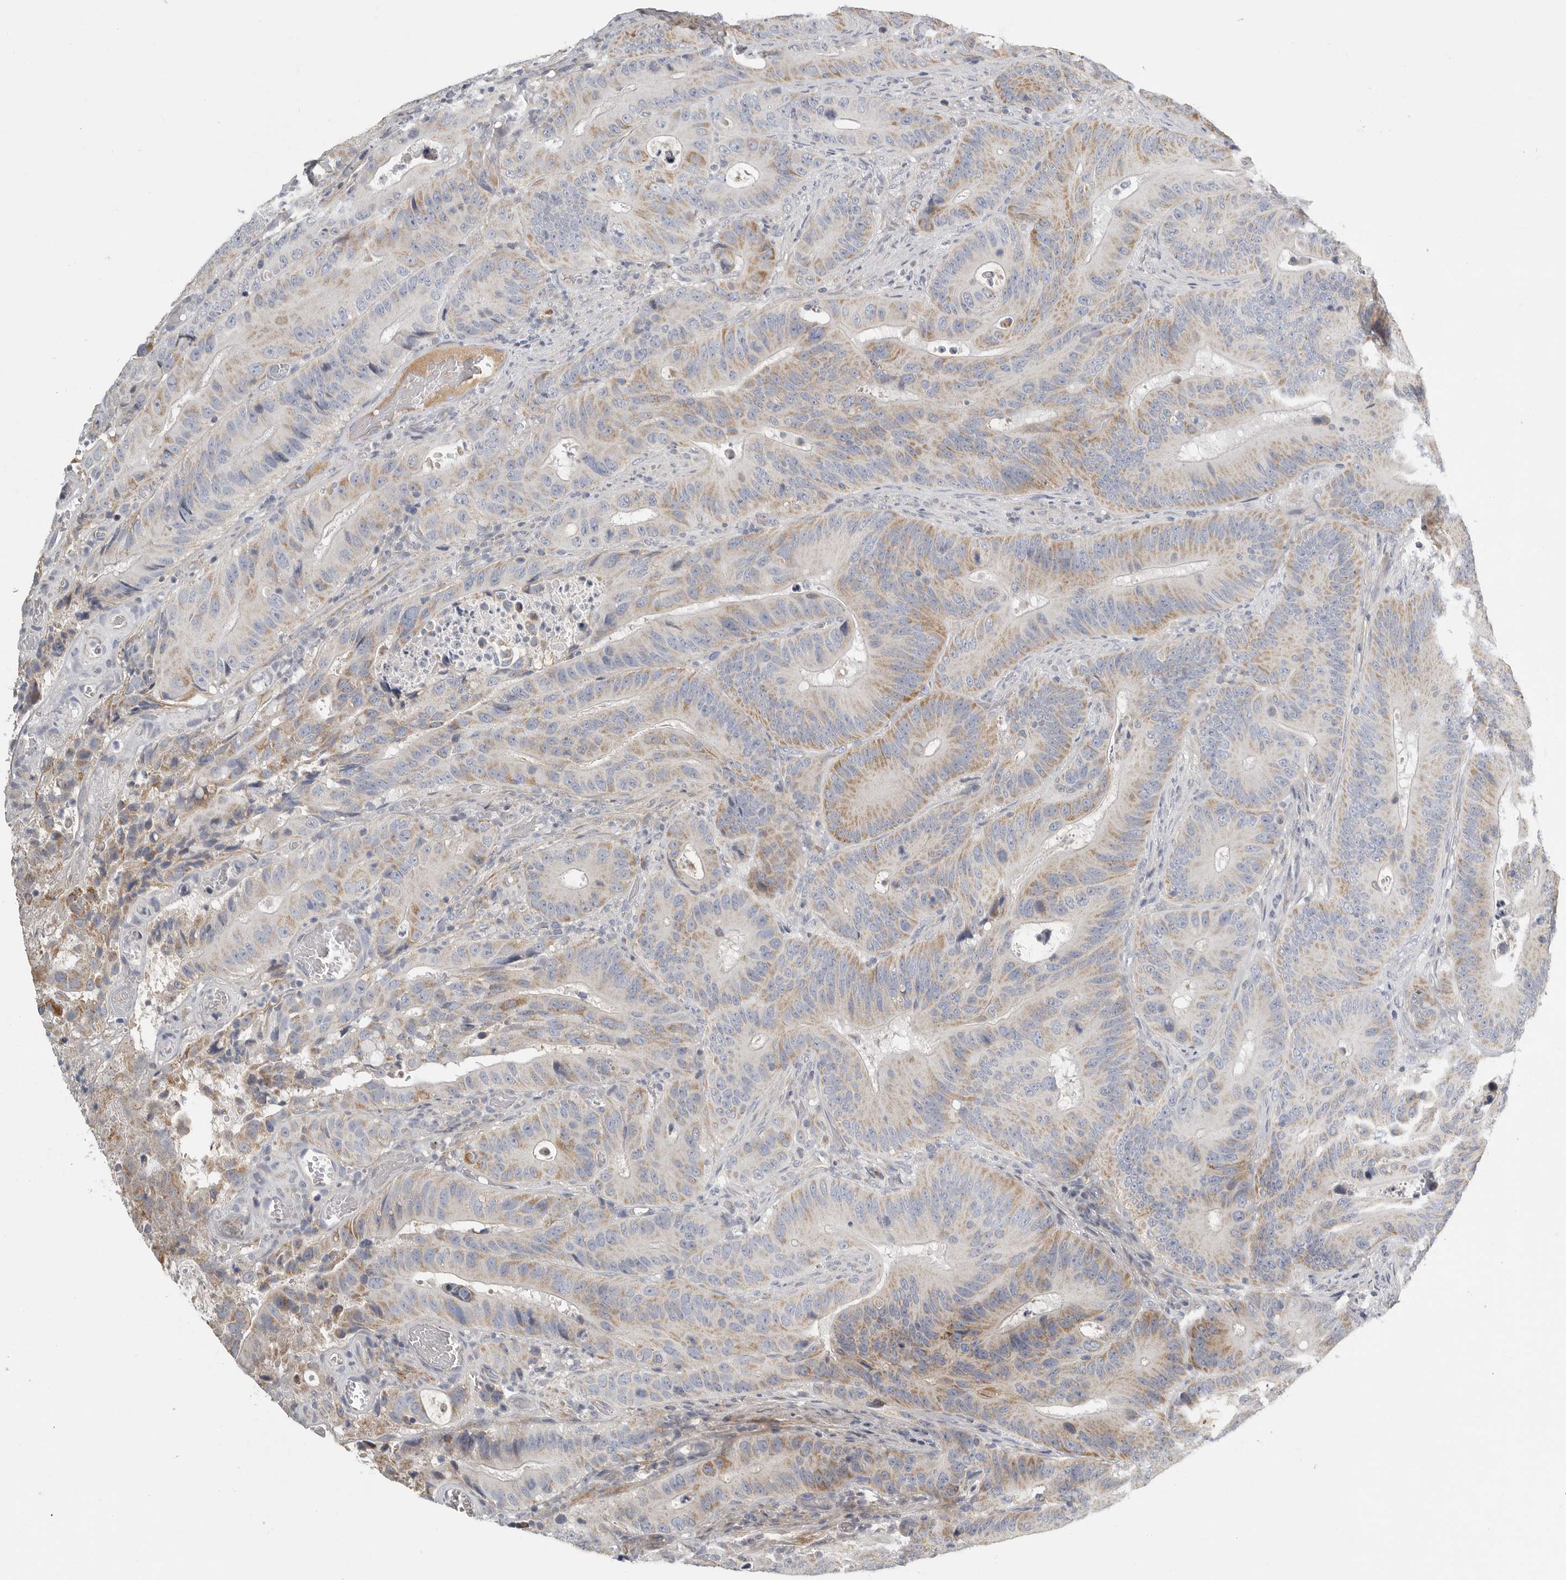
{"staining": {"intensity": "moderate", "quantity": ">75%", "location": "cytoplasmic/membranous"}, "tissue": "colorectal cancer", "cell_type": "Tumor cells", "image_type": "cancer", "snomed": [{"axis": "morphology", "description": "Adenocarcinoma, NOS"}, {"axis": "topography", "description": "Colon"}], "caption": "This image shows immunohistochemistry staining of colorectal cancer, with medium moderate cytoplasmic/membranous staining in approximately >75% of tumor cells.", "gene": "SDC3", "patient": {"sex": "male", "age": 83}}